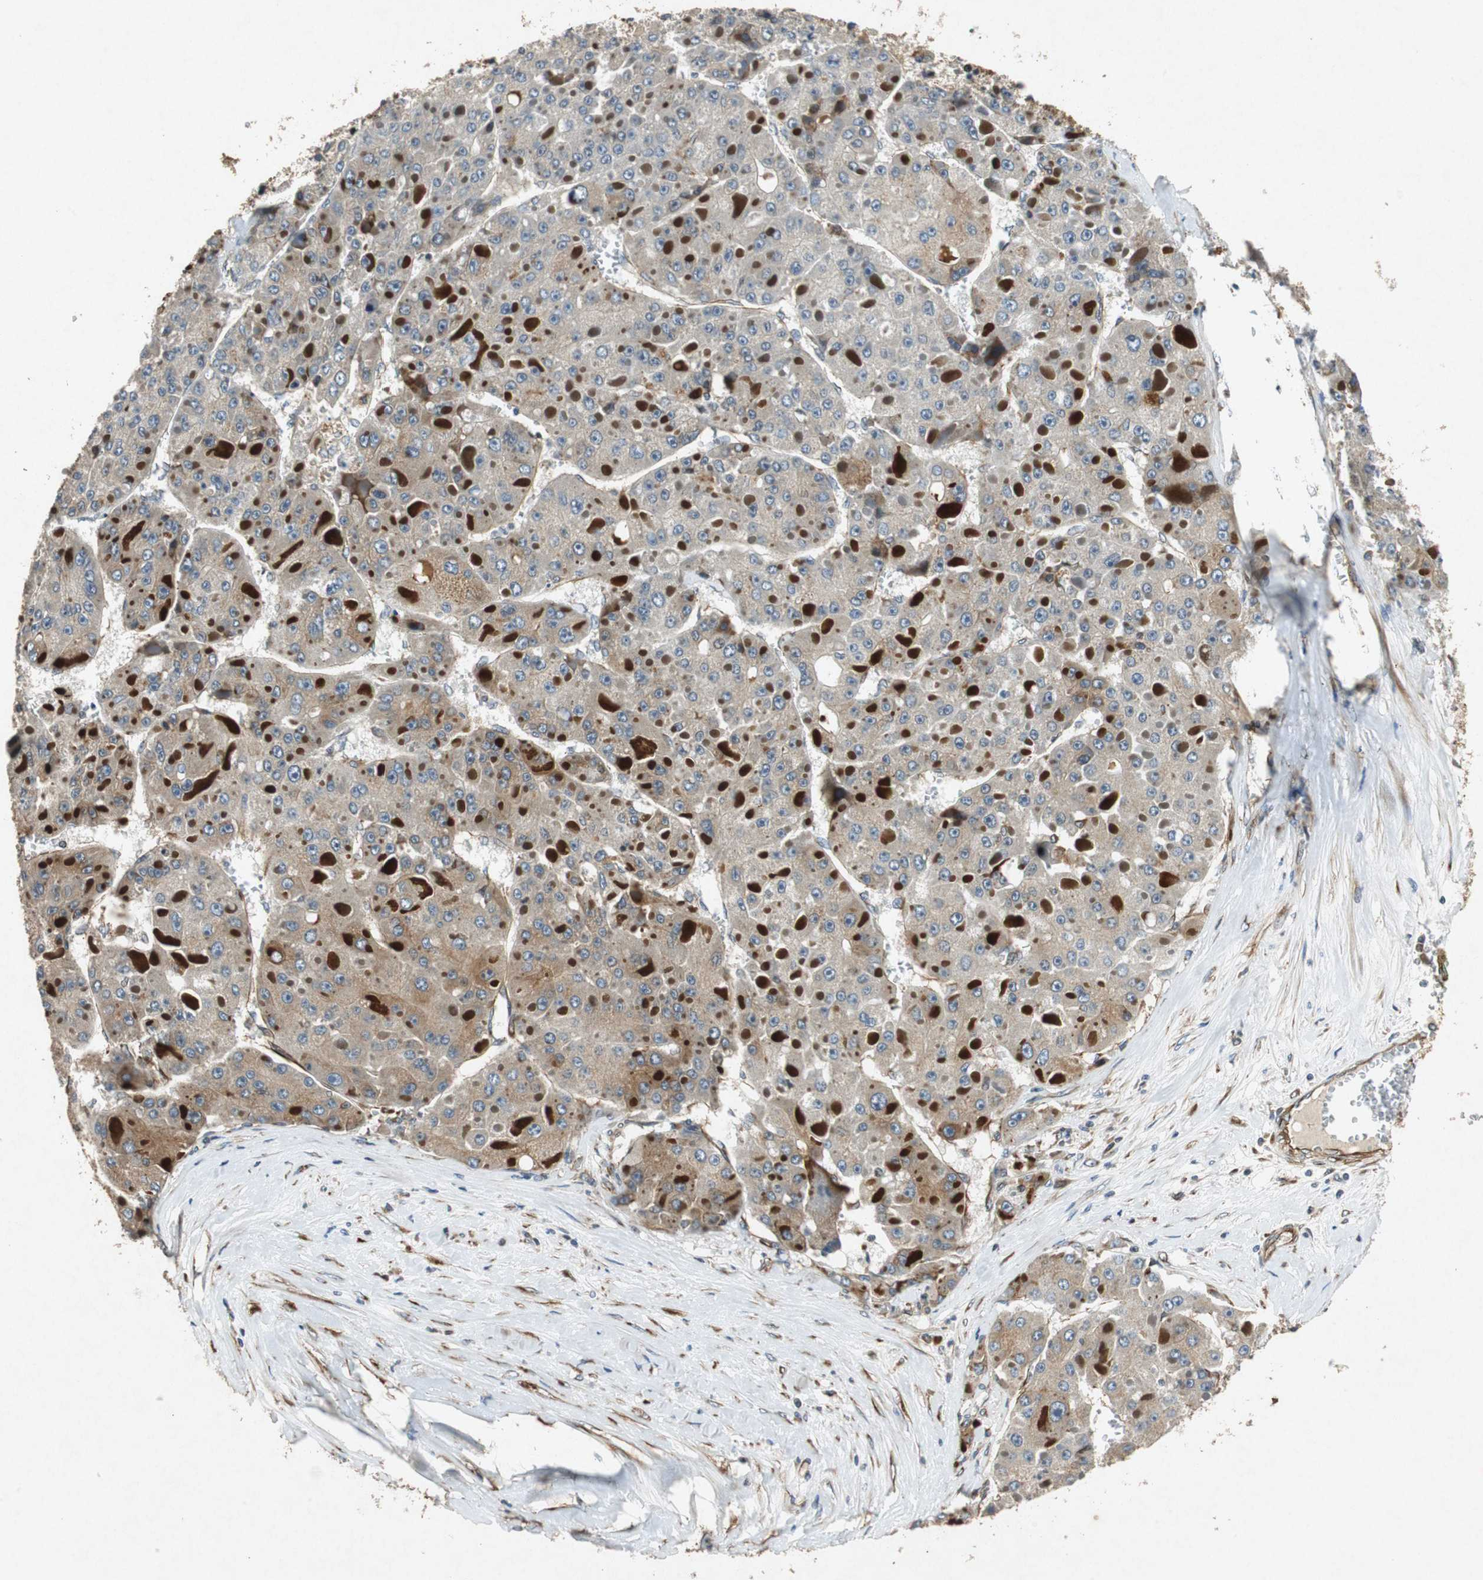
{"staining": {"intensity": "strong", "quantity": "<25%", "location": "cytoplasmic/membranous"}, "tissue": "liver cancer", "cell_type": "Tumor cells", "image_type": "cancer", "snomed": [{"axis": "morphology", "description": "Carcinoma, Hepatocellular, NOS"}, {"axis": "topography", "description": "Liver"}], "caption": "Tumor cells exhibit medium levels of strong cytoplasmic/membranous positivity in about <25% of cells in liver cancer (hepatocellular carcinoma). The staining is performed using DAB (3,3'-diaminobenzidine) brown chromogen to label protein expression. The nuclei are counter-stained blue using hematoxylin.", "gene": "TUBA4A", "patient": {"sex": "female", "age": 73}}